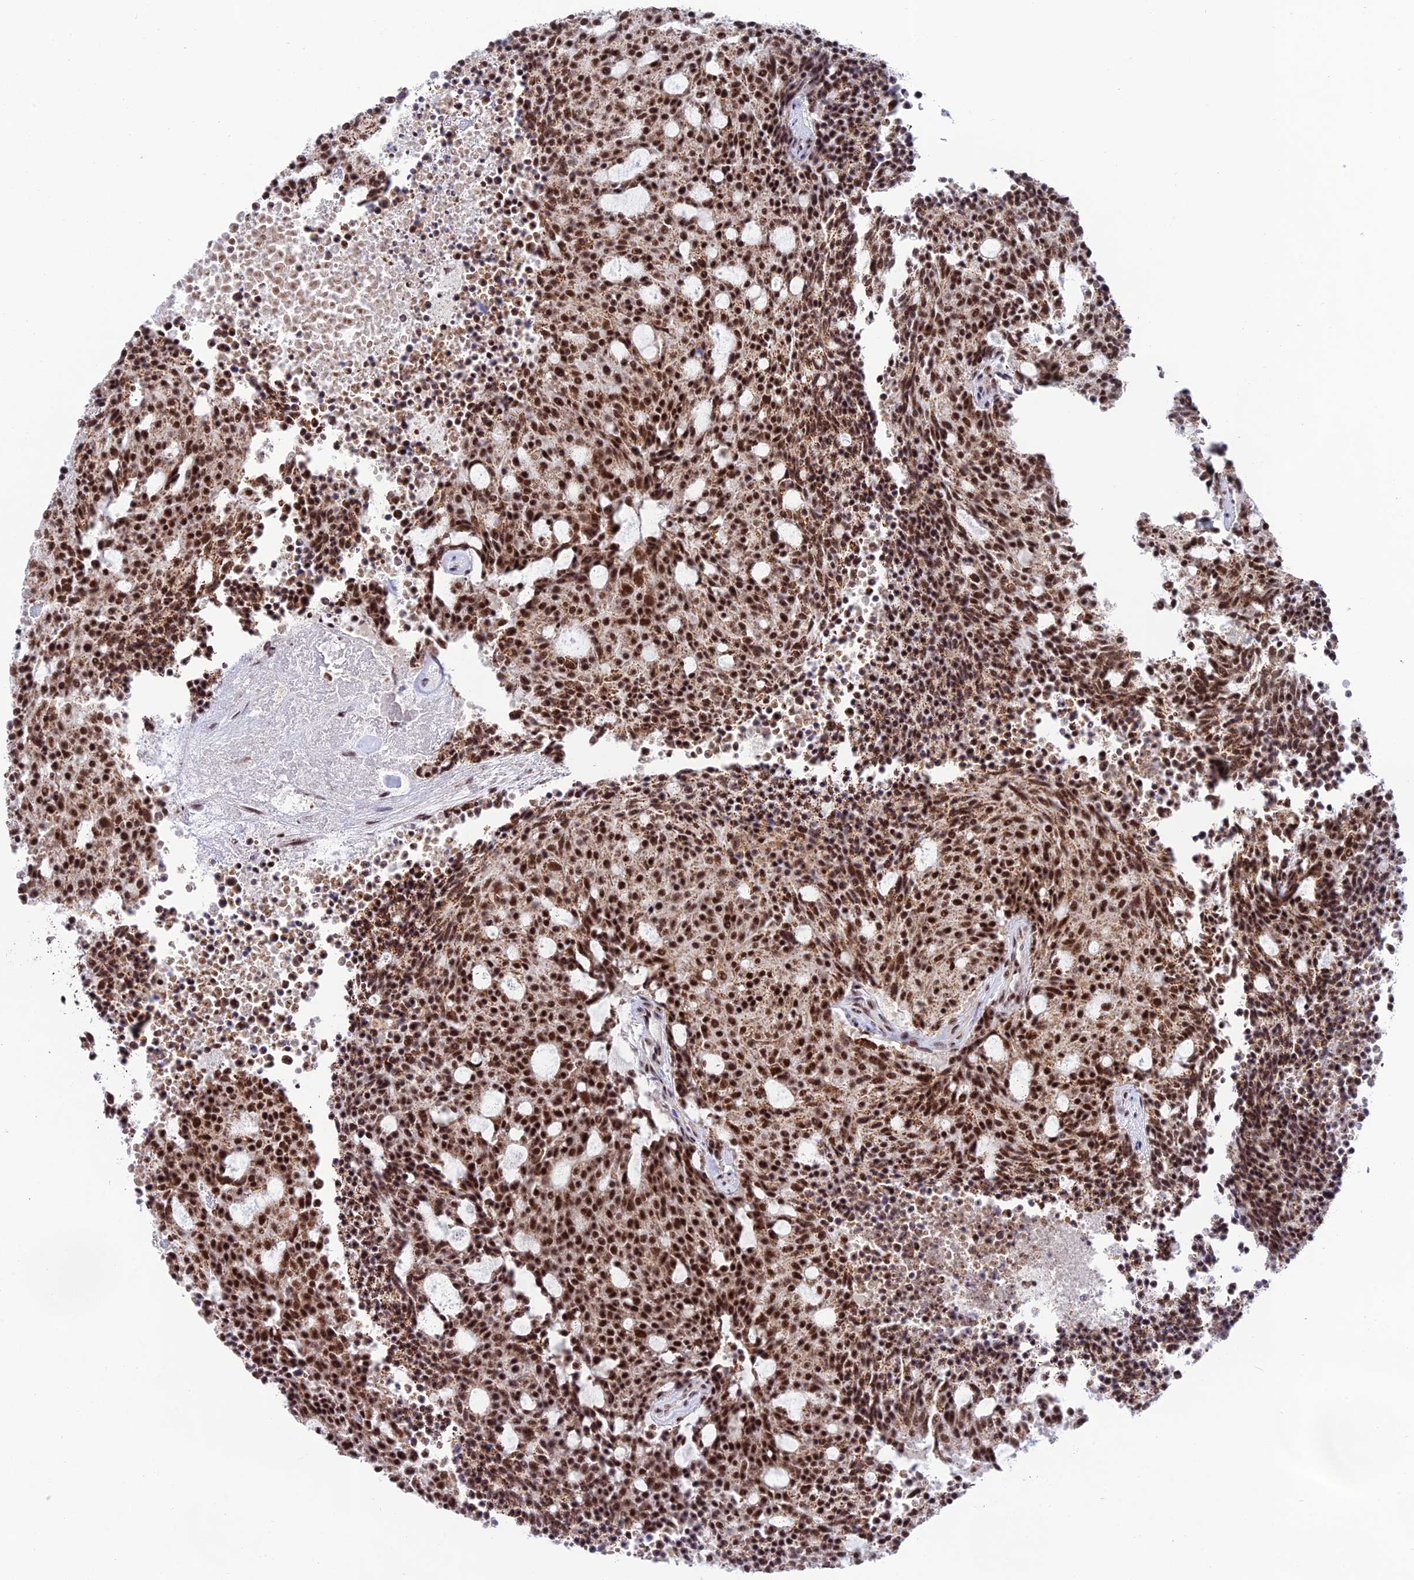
{"staining": {"intensity": "moderate", "quantity": ">75%", "location": "cytoplasmic/membranous,nuclear"}, "tissue": "carcinoid", "cell_type": "Tumor cells", "image_type": "cancer", "snomed": [{"axis": "morphology", "description": "Carcinoid, malignant, NOS"}, {"axis": "topography", "description": "Pancreas"}], "caption": "Human carcinoid stained with a brown dye exhibits moderate cytoplasmic/membranous and nuclear positive staining in about >75% of tumor cells.", "gene": "THOC7", "patient": {"sex": "female", "age": 54}}